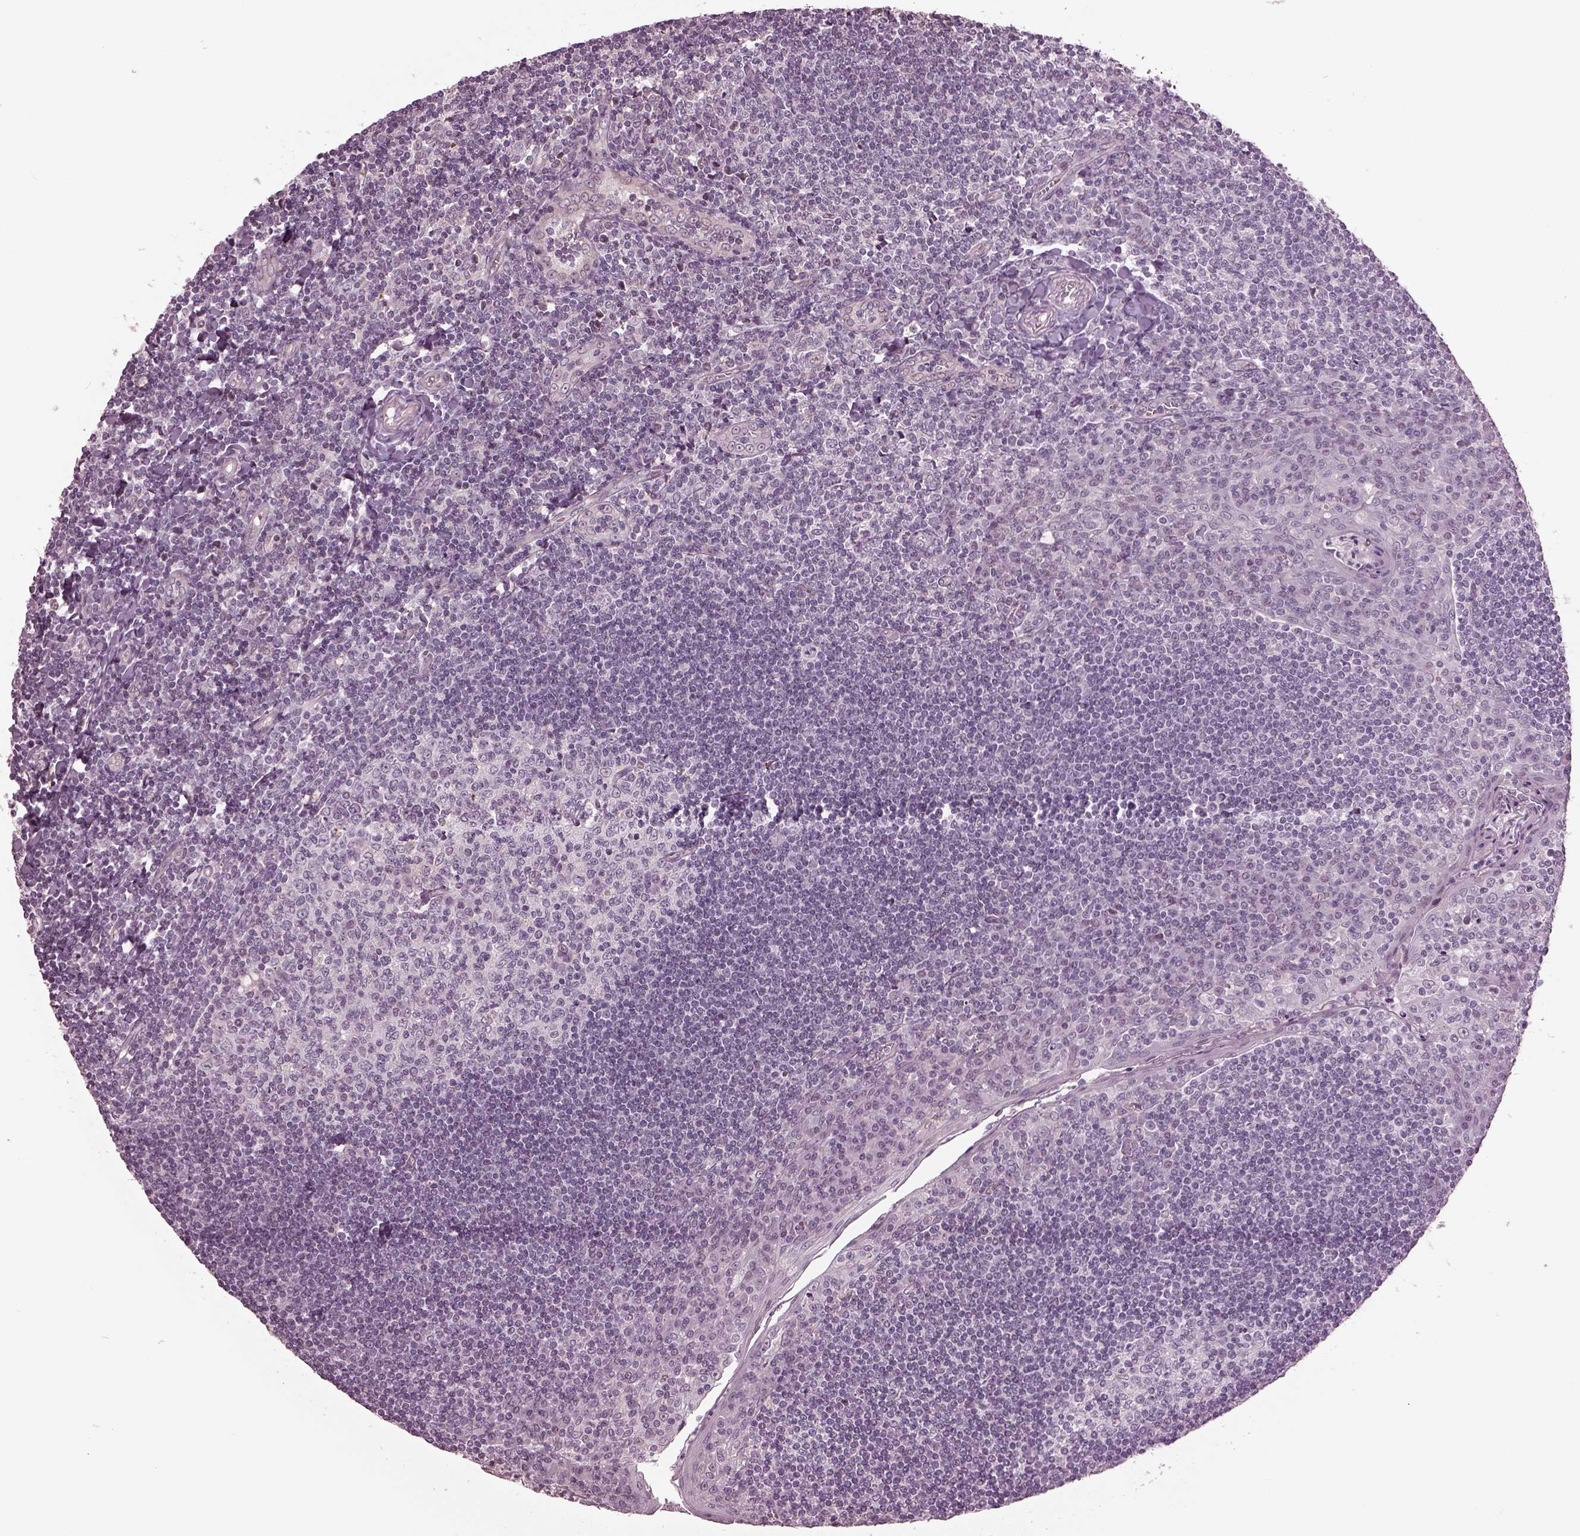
{"staining": {"intensity": "negative", "quantity": "none", "location": "none"}, "tissue": "tonsil", "cell_type": "Germinal center cells", "image_type": "normal", "snomed": [{"axis": "morphology", "description": "Normal tissue, NOS"}, {"axis": "topography", "description": "Tonsil"}], "caption": "This micrograph is of normal tonsil stained with IHC to label a protein in brown with the nuclei are counter-stained blue. There is no staining in germinal center cells.", "gene": "GAL", "patient": {"sex": "female", "age": 12}}